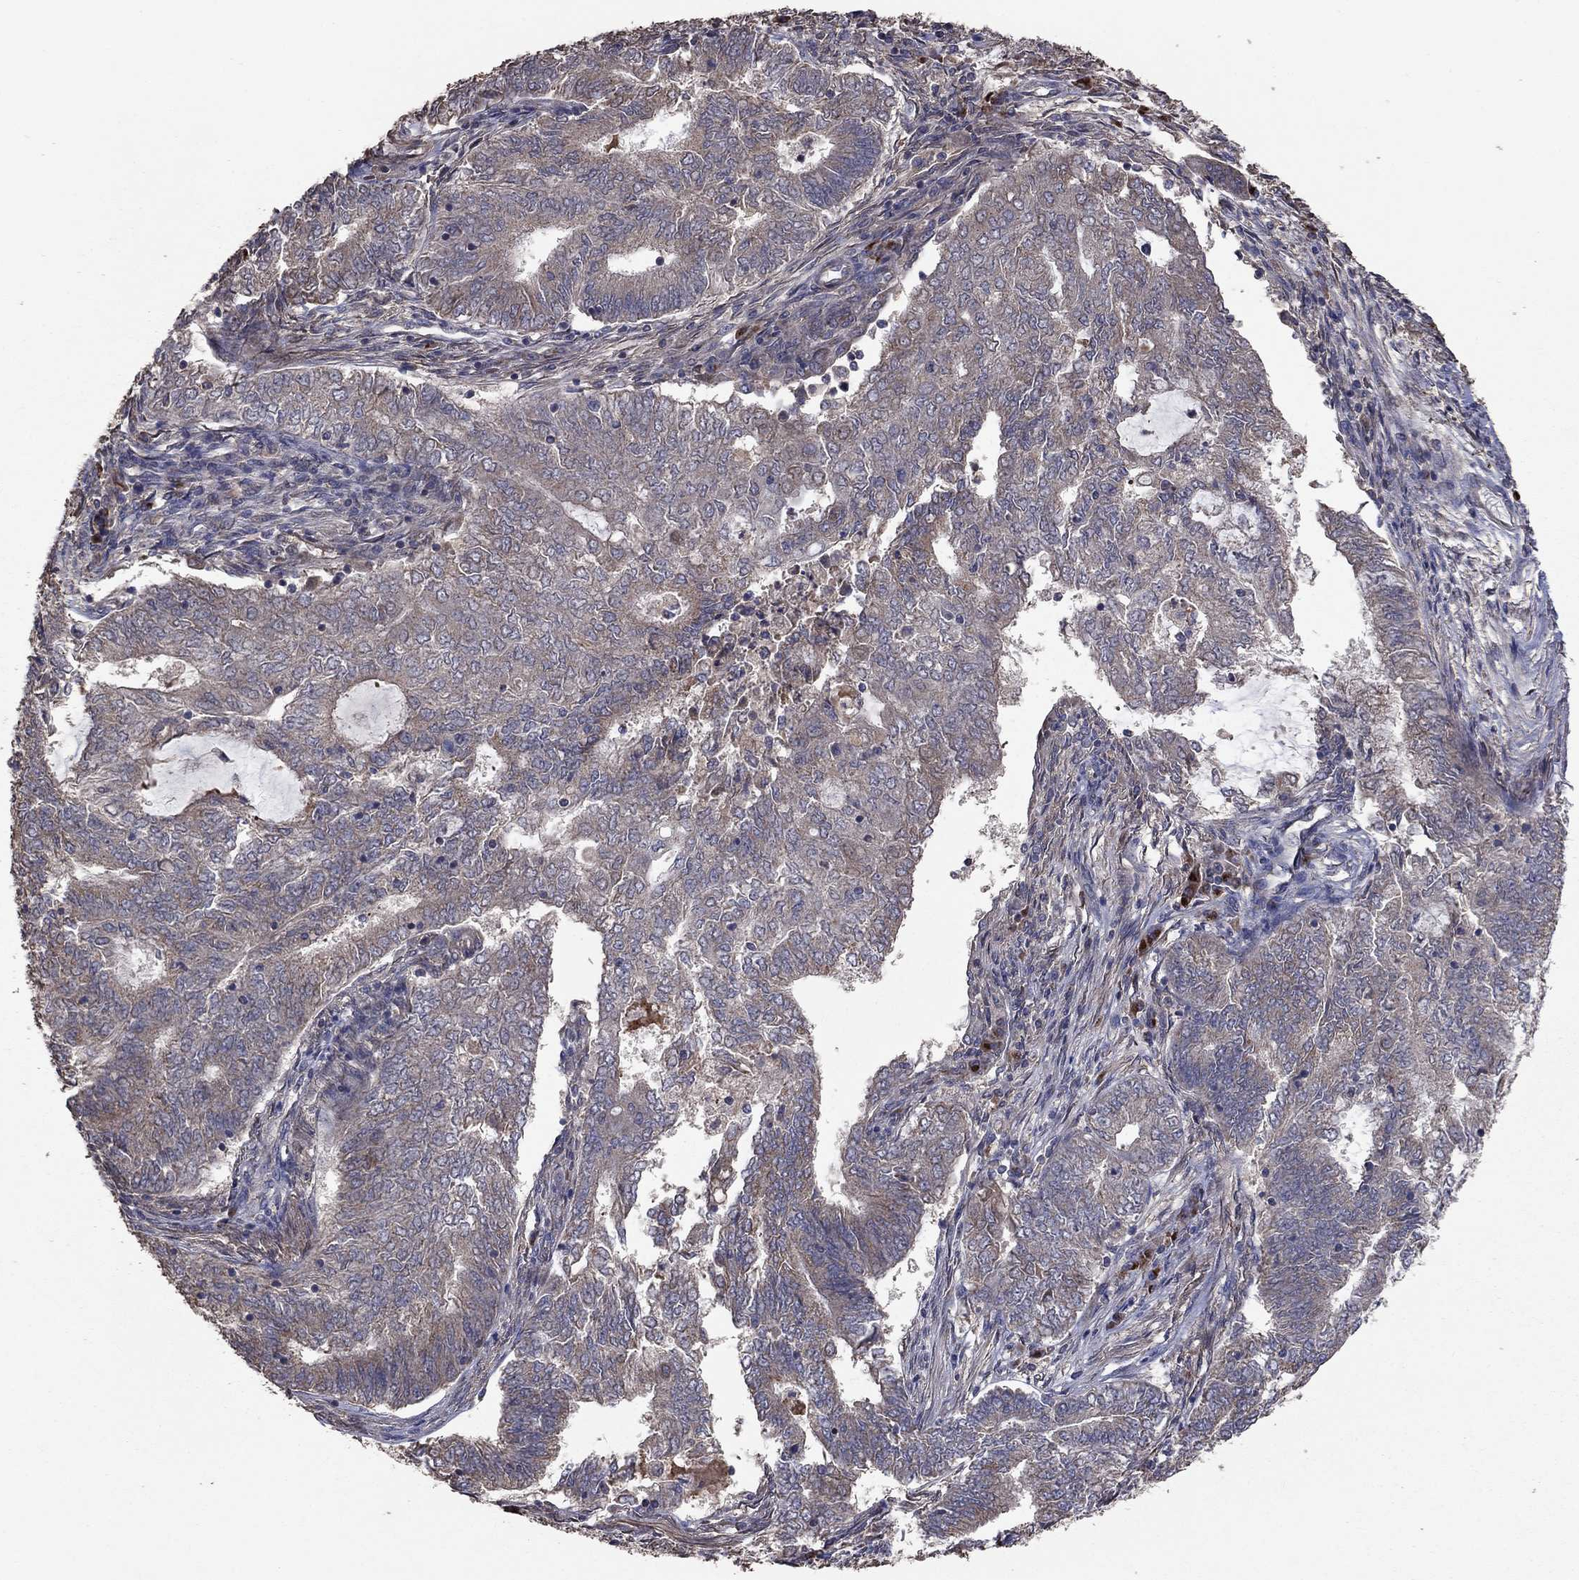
{"staining": {"intensity": "weak", "quantity": "25%-75%", "location": "cytoplasmic/membranous"}, "tissue": "endometrial cancer", "cell_type": "Tumor cells", "image_type": "cancer", "snomed": [{"axis": "morphology", "description": "Adenocarcinoma, NOS"}, {"axis": "topography", "description": "Endometrium"}], "caption": "There is low levels of weak cytoplasmic/membranous expression in tumor cells of endometrial adenocarcinoma, as demonstrated by immunohistochemical staining (brown color).", "gene": "FLT4", "patient": {"sex": "female", "age": 62}}